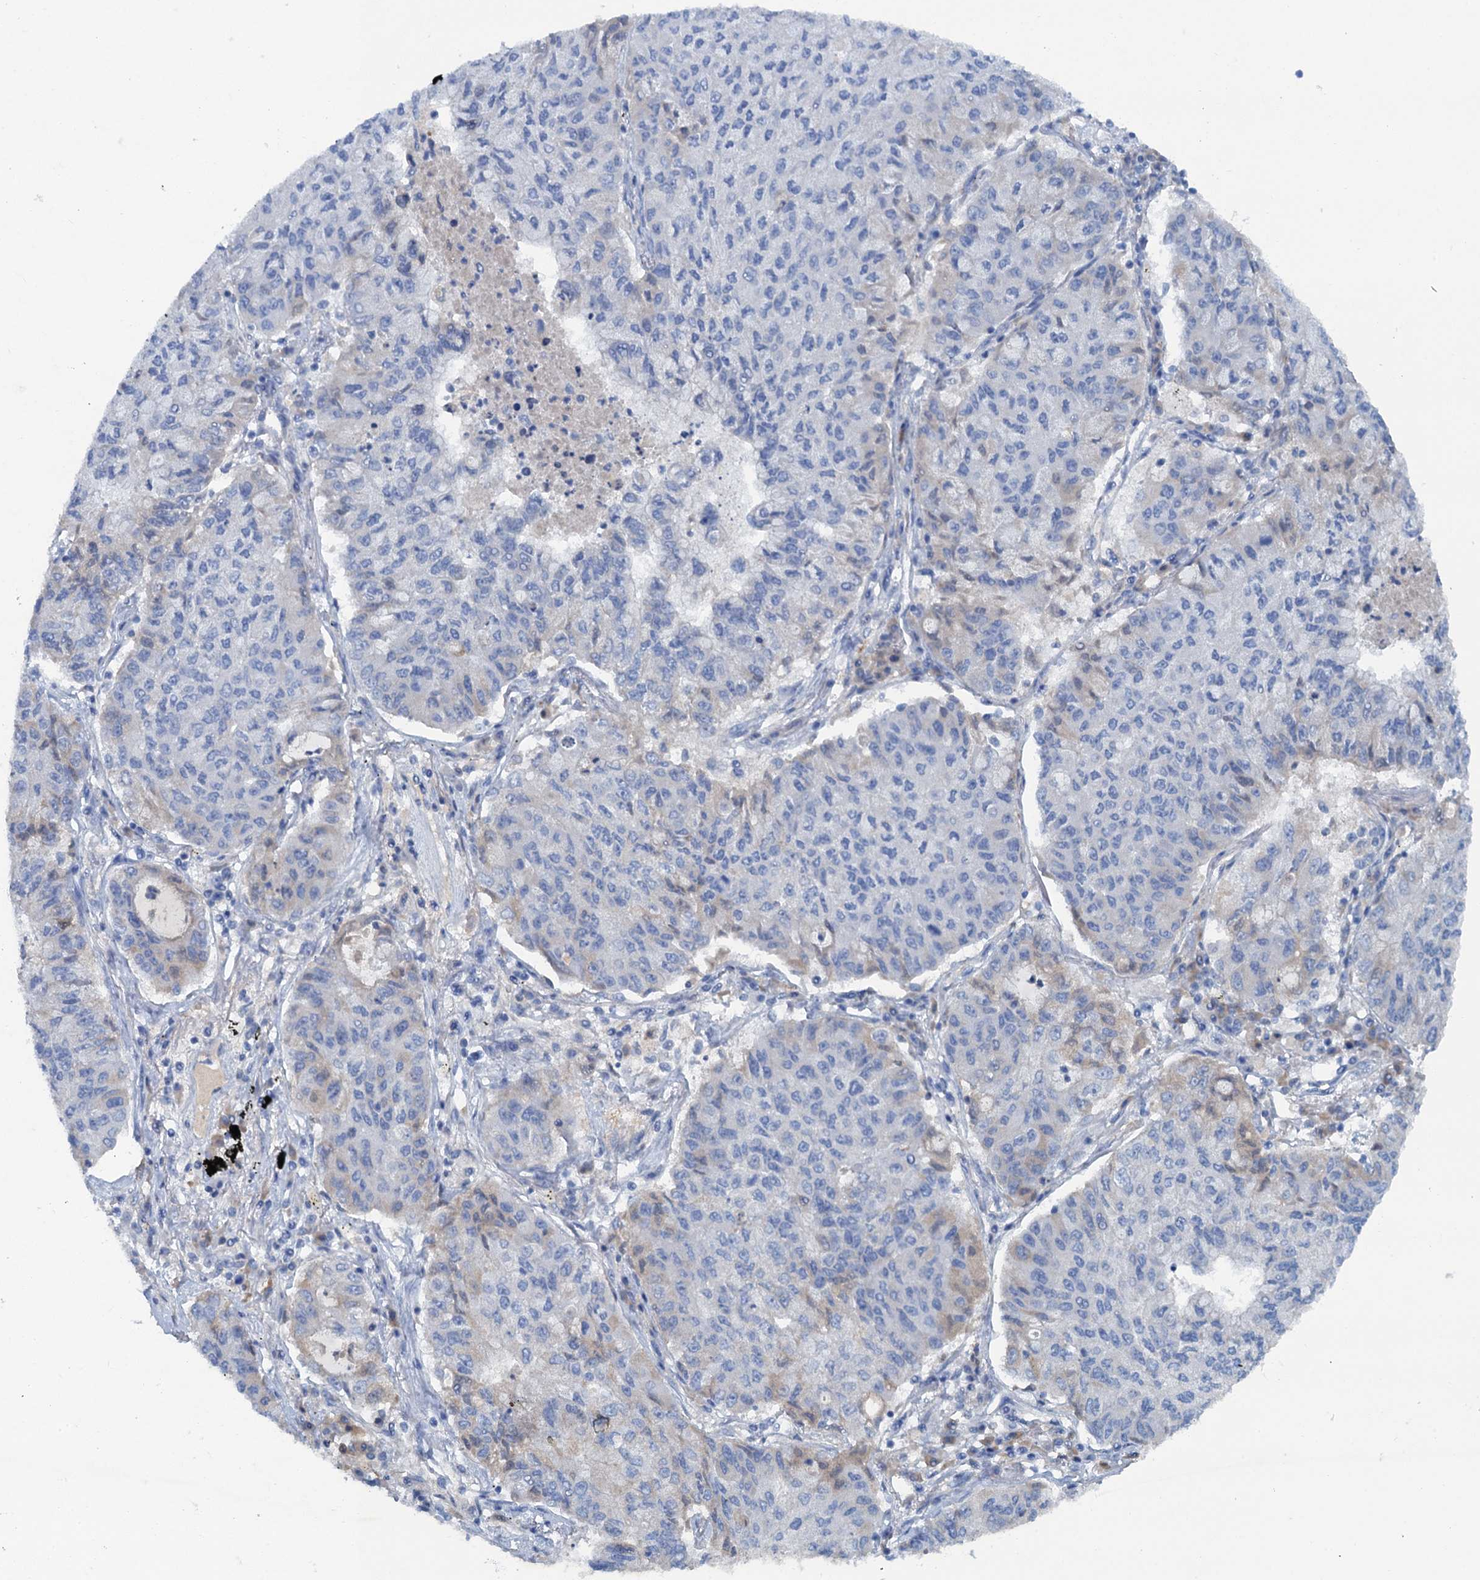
{"staining": {"intensity": "negative", "quantity": "none", "location": "none"}, "tissue": "lung cancer", "cell_type": "Tumor cells", "image_type": "cancer", "snomed": [{"axis": "morphology", "description": "Squamous cell carcinoma, NOS"}, {"axis": "topography", "description": "Lung"}], "caption": "There is no significant staining in tumor cells of lung cancer. (DAB immunohistochemistry (IHC), high magnification).", "gene": "MYADML2", "patient": {"sex": "male", "age": 74}}